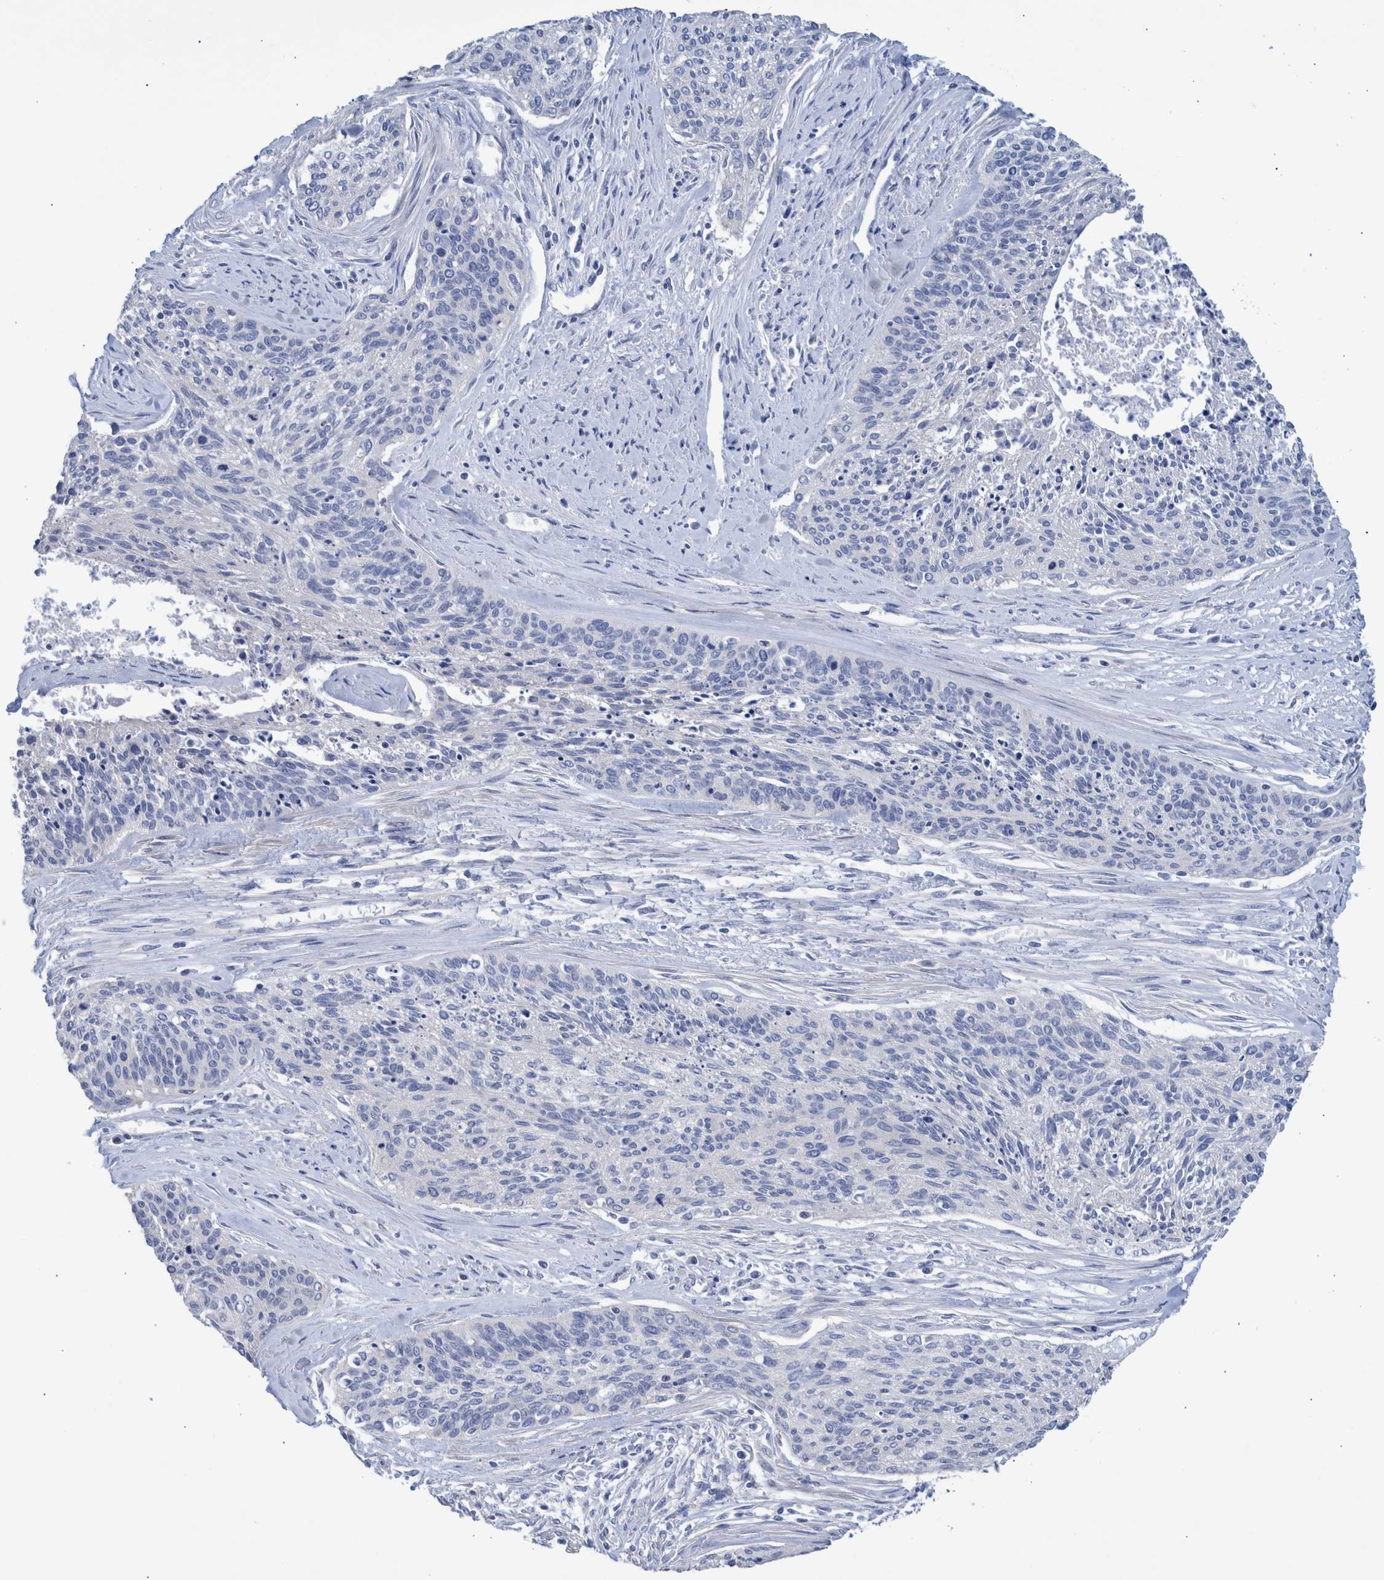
{"staining": {"intensity": "negative", "quantity": "none", "location": "none"}, "tissue": "cervical cancer", "cell_type": "Tumor cells", "image_type": "cancer", "snomed": [{"axis": "morphology", "description": "Squamous cell carcinoma, NOS"}, {"axis": "topography", "description": "Cervix"}], "caption": "Immunohistochemistry (IHC) histopathology image of neoplastic tissue: human cervical squamous cell carcinoma stained with DAB displays no significant protein expression in tumor cells. The staining is performed using DAB brown chromogen with nuclei counter-stained in using hematoxylin.", "gene": "PPP3CC", "patient": {"sex": "female", "age": 55}}